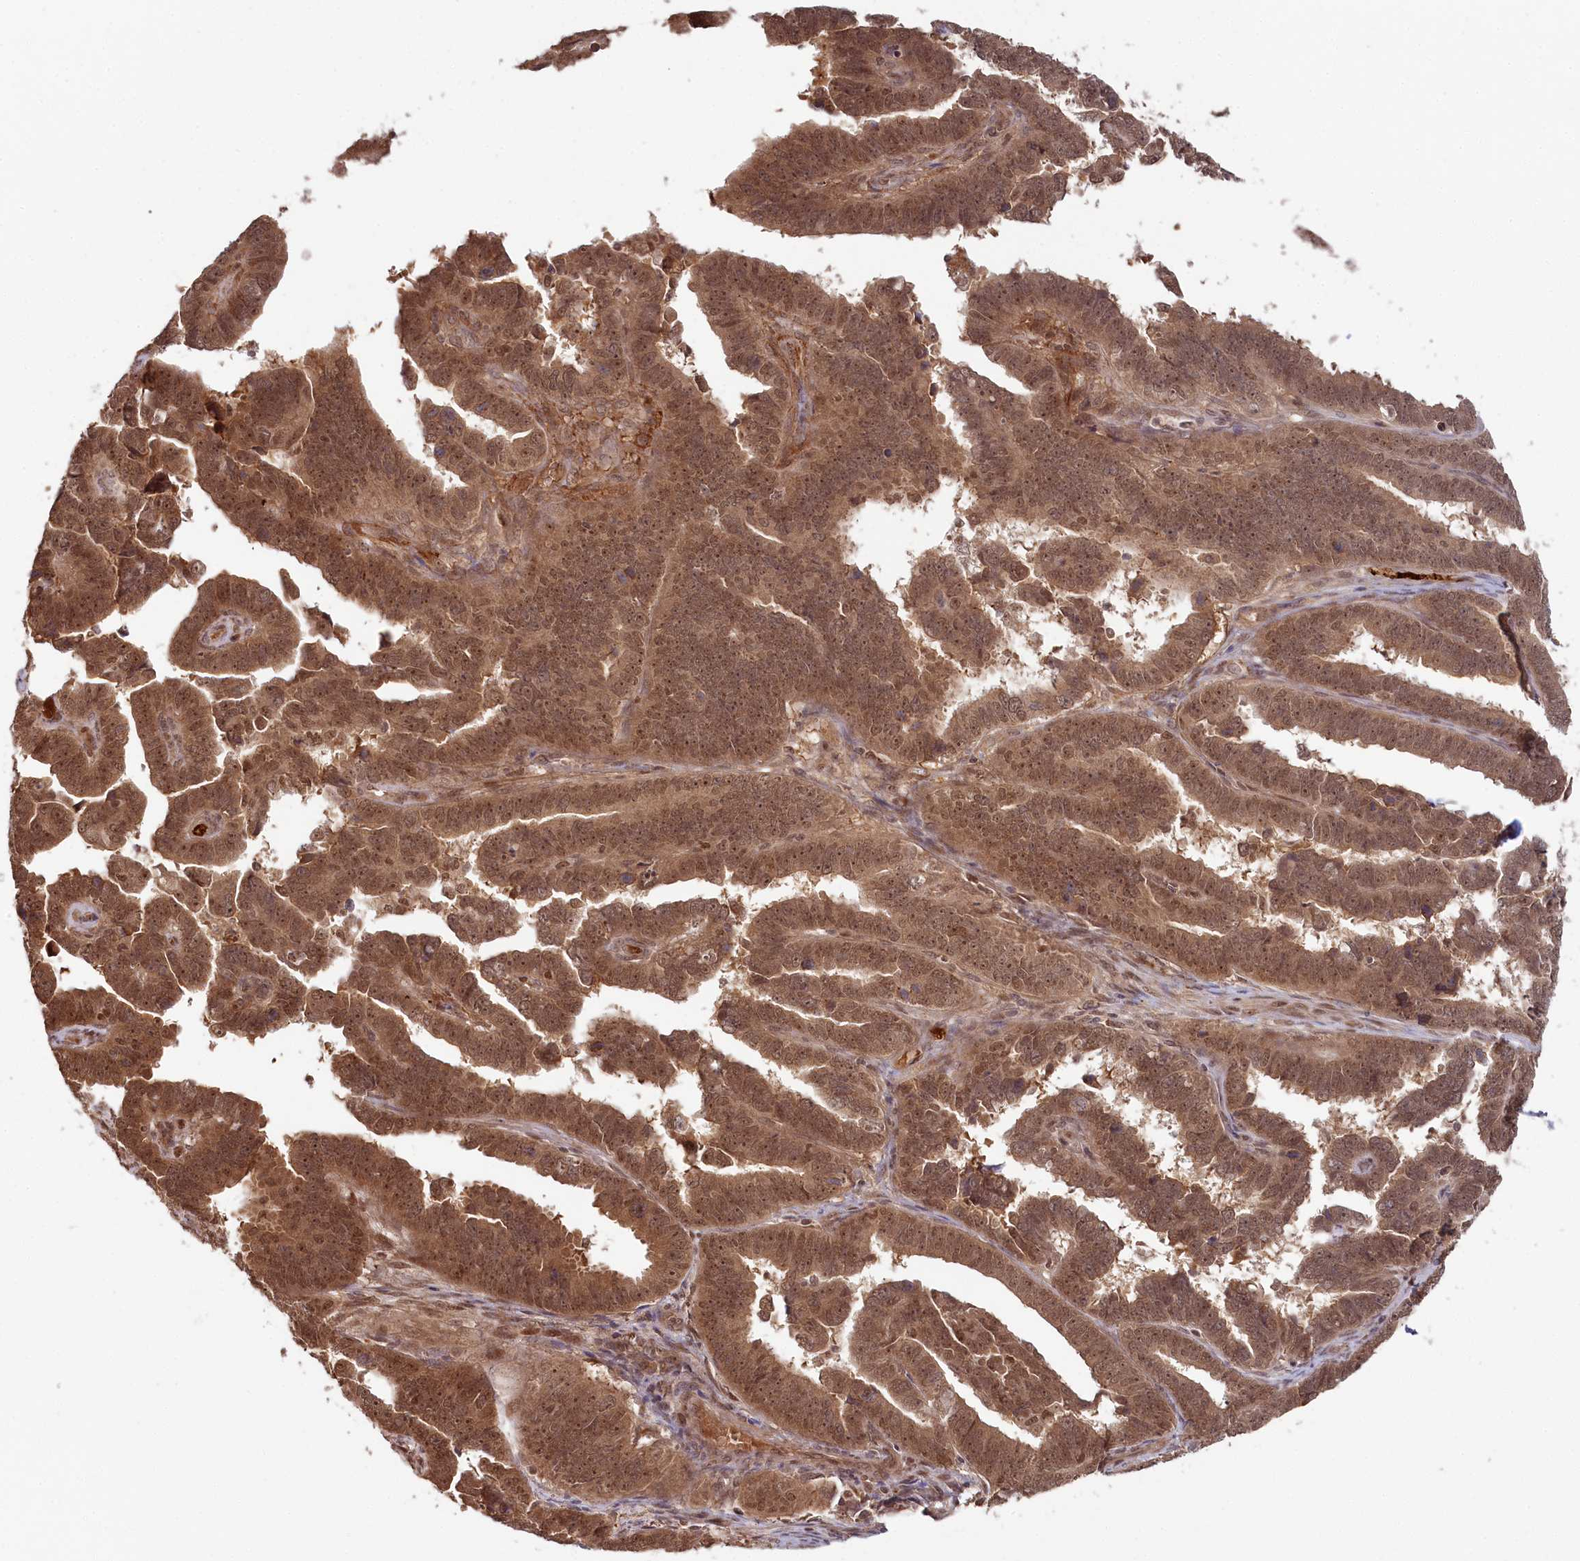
{"staining": {"intensity": "moderate", "quantity": ">75%", "location": "cytoplasmic/membranous,nuclear"}, "tissue": "endometrial cancer", "cell_type": "Tumor cells", "image_type": "cancer", "snomed": [{"axis": "morphology", "description": "Adenocarcinoma, NOS"}, {"axis": "topography", "description": "Endometrium"}], "caption": "Immunohistochemistry of endometrial cancer reveals medium levels of moderate cytoplasmic/membranous and nuclear positivity in approximately >75% of tumor cells. (Stains: DAB in brown, nuclei in blue, Microscopy: brightfield microscopy at high magnification).", "gene": "WAPL", "patient": {"sex": "female", "age": 75}}